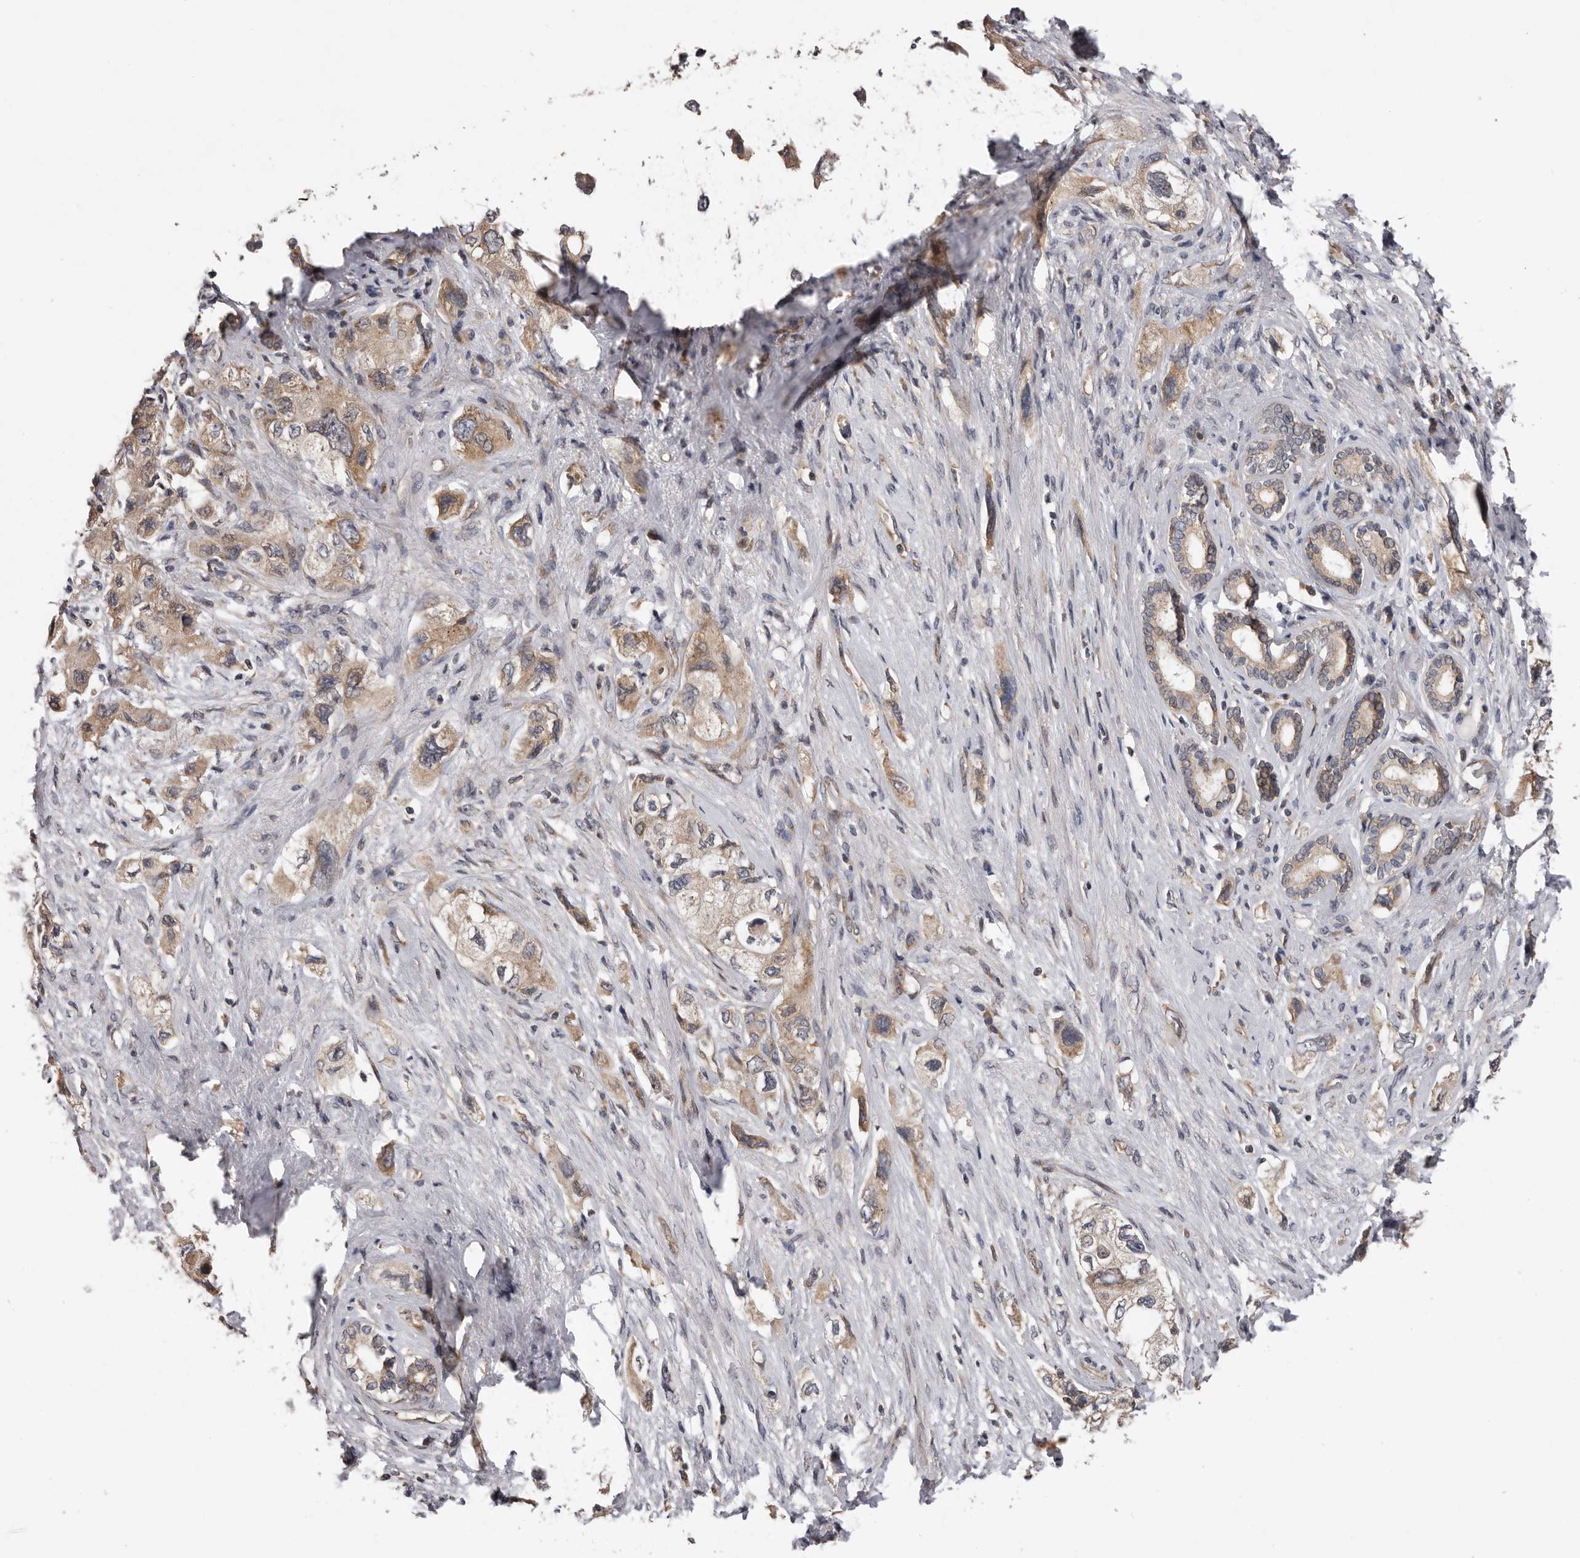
{"staining": {"intensity": "moderate", "quantity": ">75%", "location": "cytoplasmic/membranous"}, "tissue": "pancreatic cancer", "cell_type": "Tumor cells", "image_type": "cancer", "snomed": [{"axis": "morphology", "description": "Adenocarcinoma, NOS"}, {"axis": "topography", "description": "Pancreas"}], "caption": "Human adenocarcinoma (pancreatic) stained for a protein (brown) shows moderate cytoplasmic/membranous positive staining in approximately >75% of tumor cells.", "gene": "VPS37A", "patient": {"sex": "female", "age": 73}}